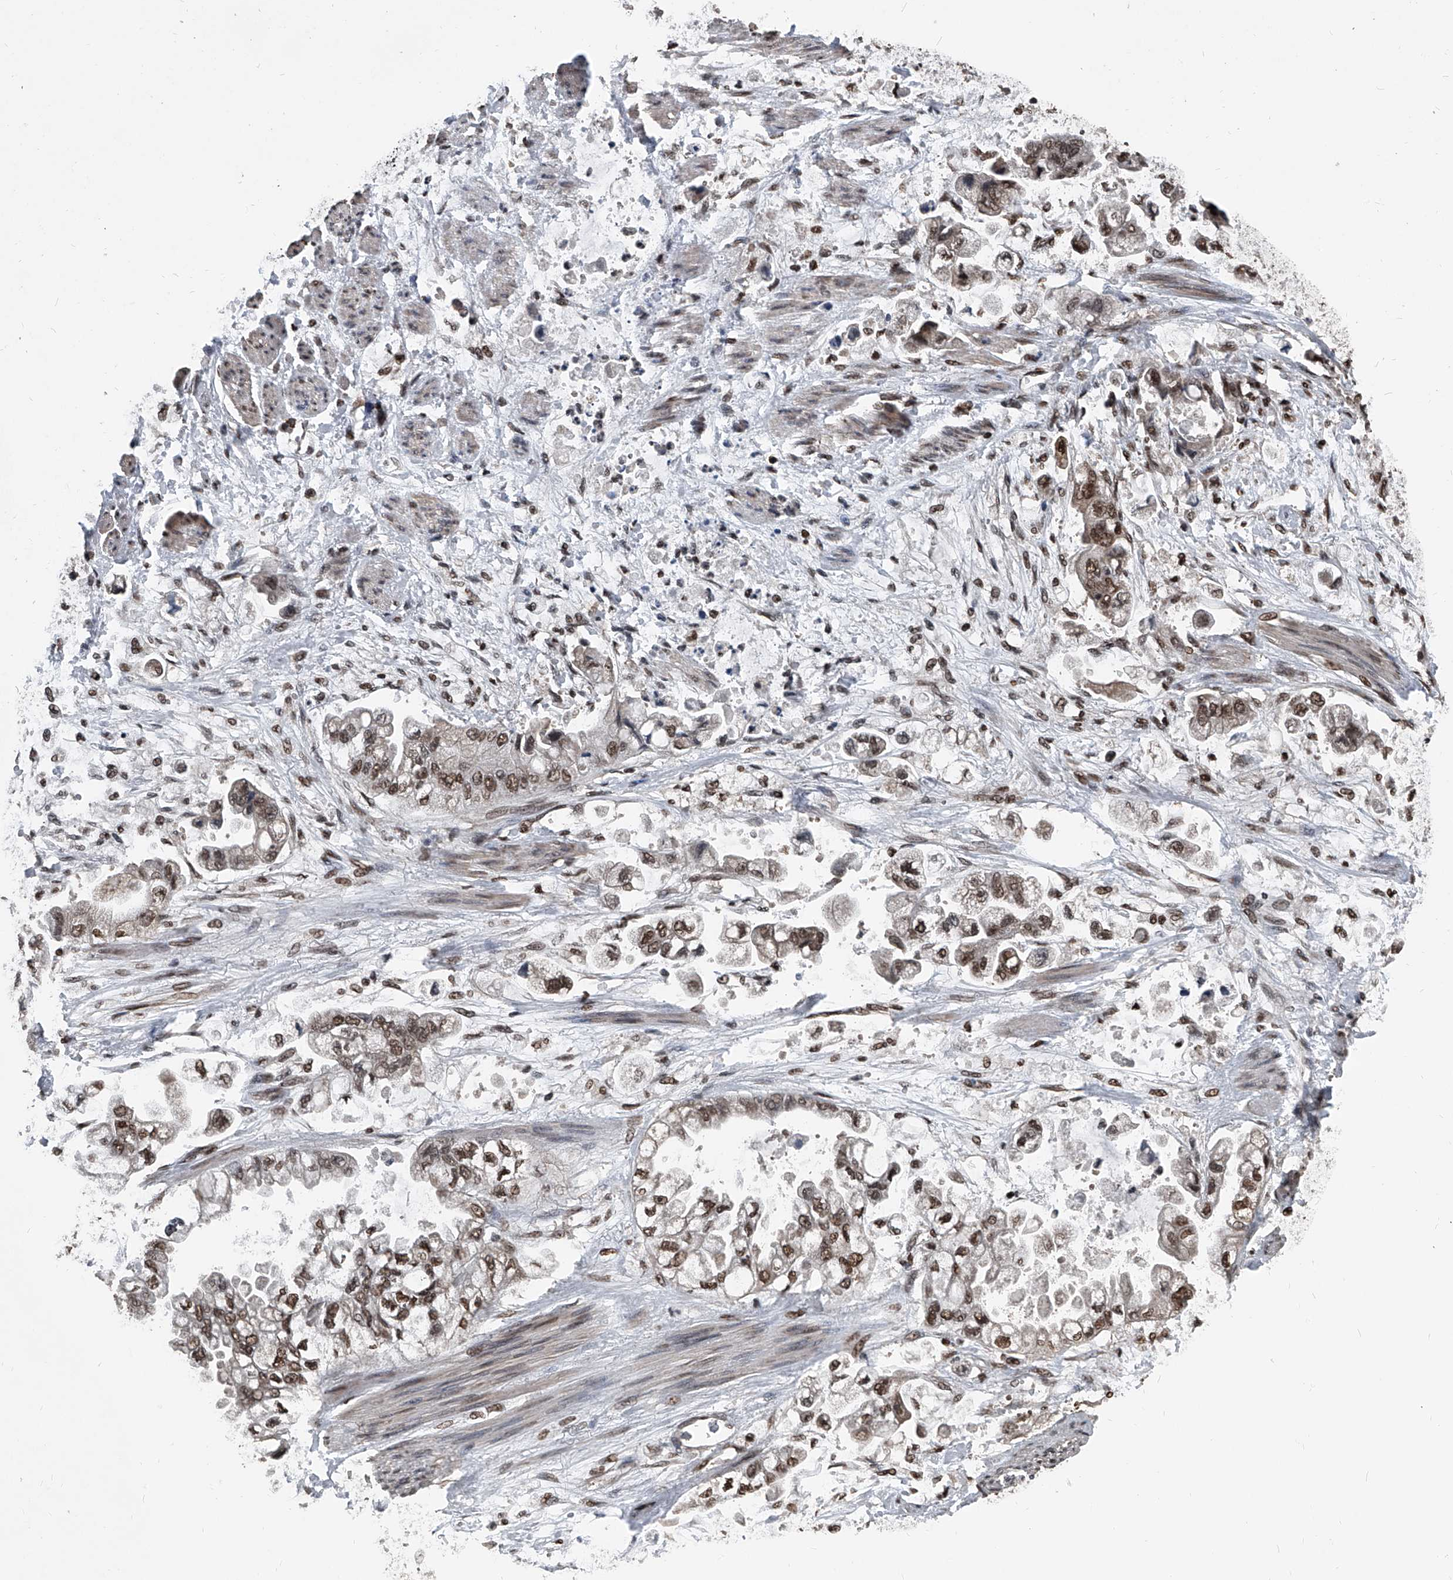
{"staining": {"intensity": "moderate", "quantity": ">75%", "location": "nuclear"}, "tissue": "stomach cancer", "cell_type": "Tumor cells", "image_type": "cancer", "snomed": [{"axis": "morphology", "description": "Adenocarcinoma, NOS"}, {"axis": "topography", "description": "Stomach"}], "caption": "The photomicrograph shows immunohistochemical staining of stomach adenocarcinoma. There is moderate nuclear expression is present in approximately >75% of tumor cells.", "gene": "FKBP5", "patient": {"sex": "male", "age": 62}}